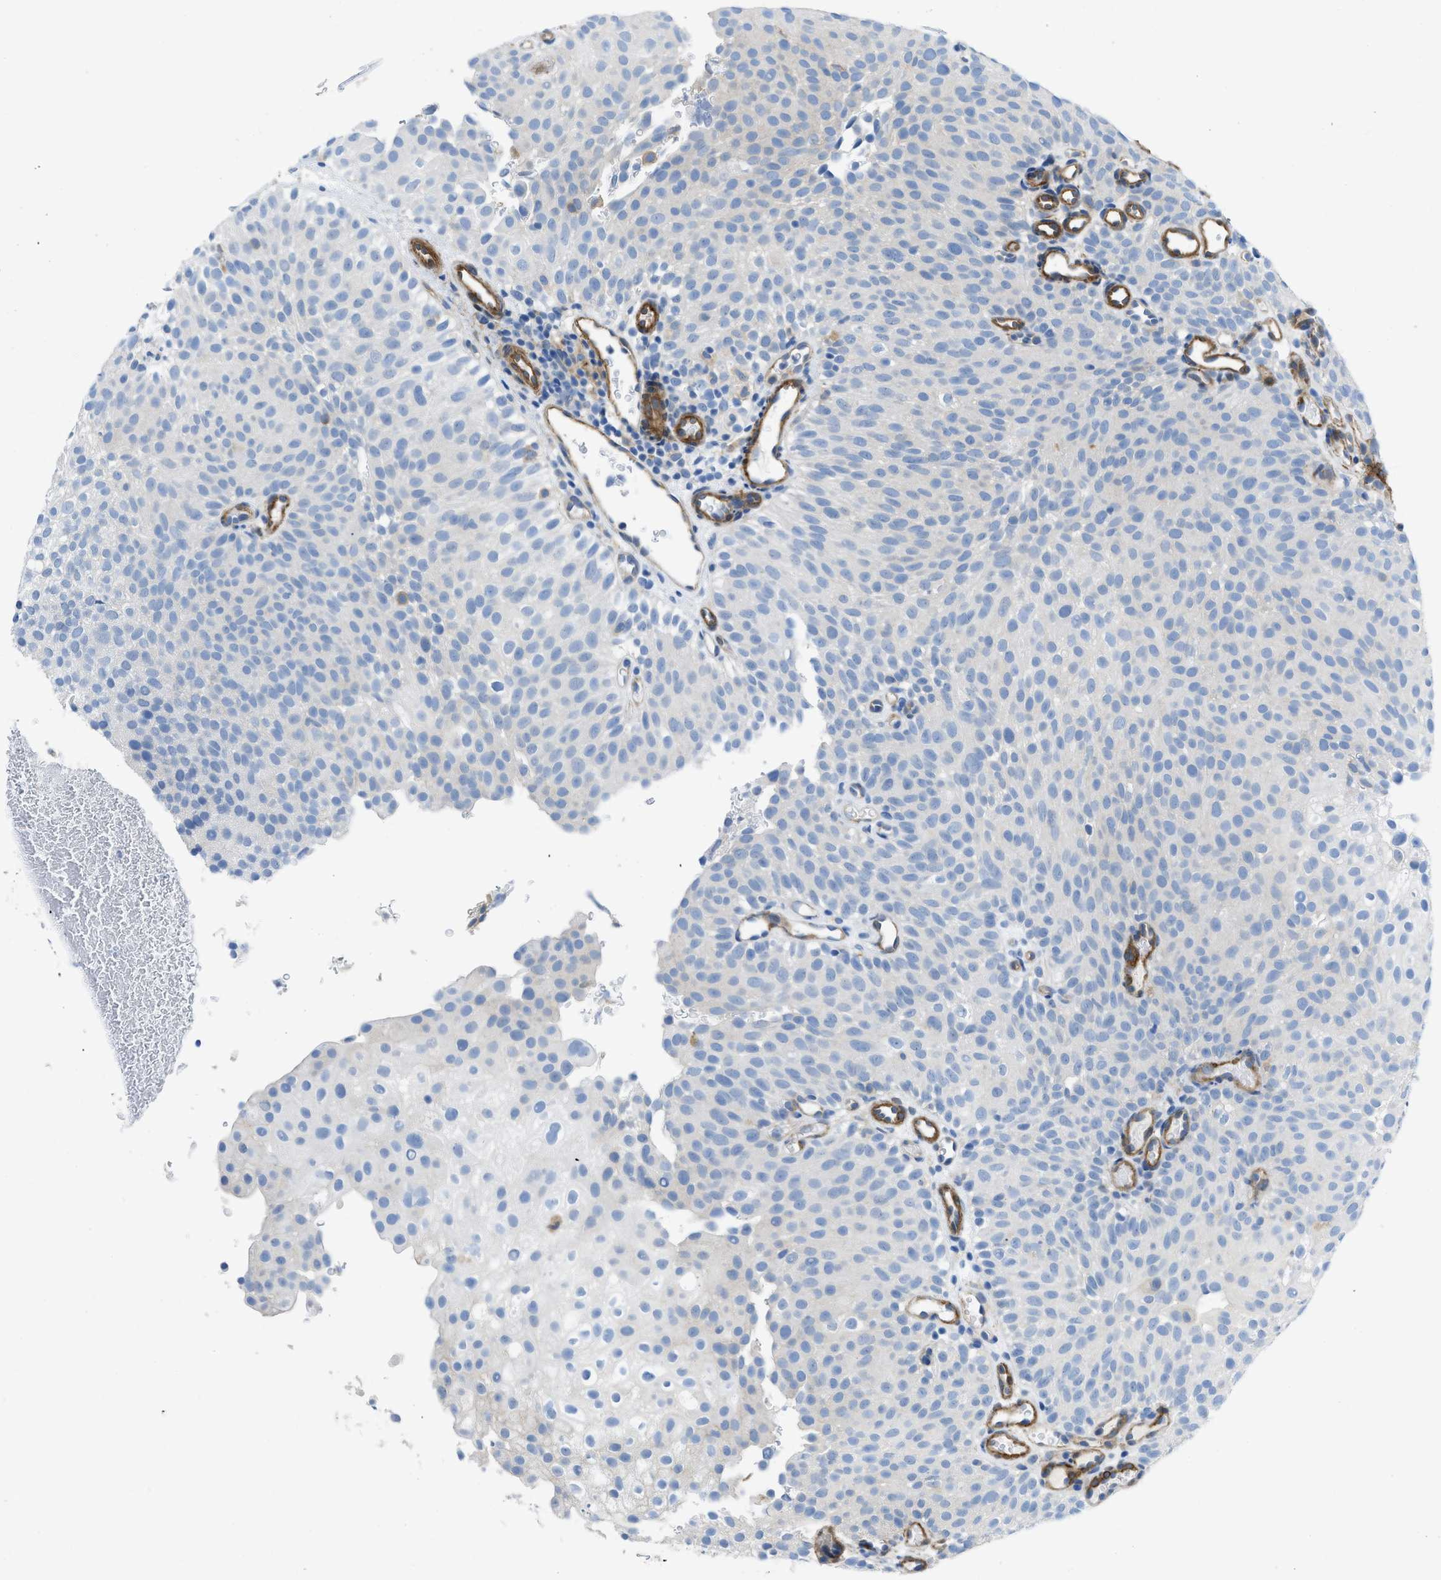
{"staining": {"intensity": "weak", "quantity": "<25%", "location": "cytoplasmic/membranous"}, "tissue": "urothelial cancer", "cell_type": "Tumor cells", "image_type": "cancer", "snomed": [{"axis": "morphology", "description": "Urothelial carcinoma, Low grade"}, {"axis": "topography", "description": "Urinary bladder"}], "caption": "The IHC image has no significant expression in tumor cells of urothelial cancer tissue.", "gene": "PDLIM5", "patient": {"sex": "male", "age": 78}}